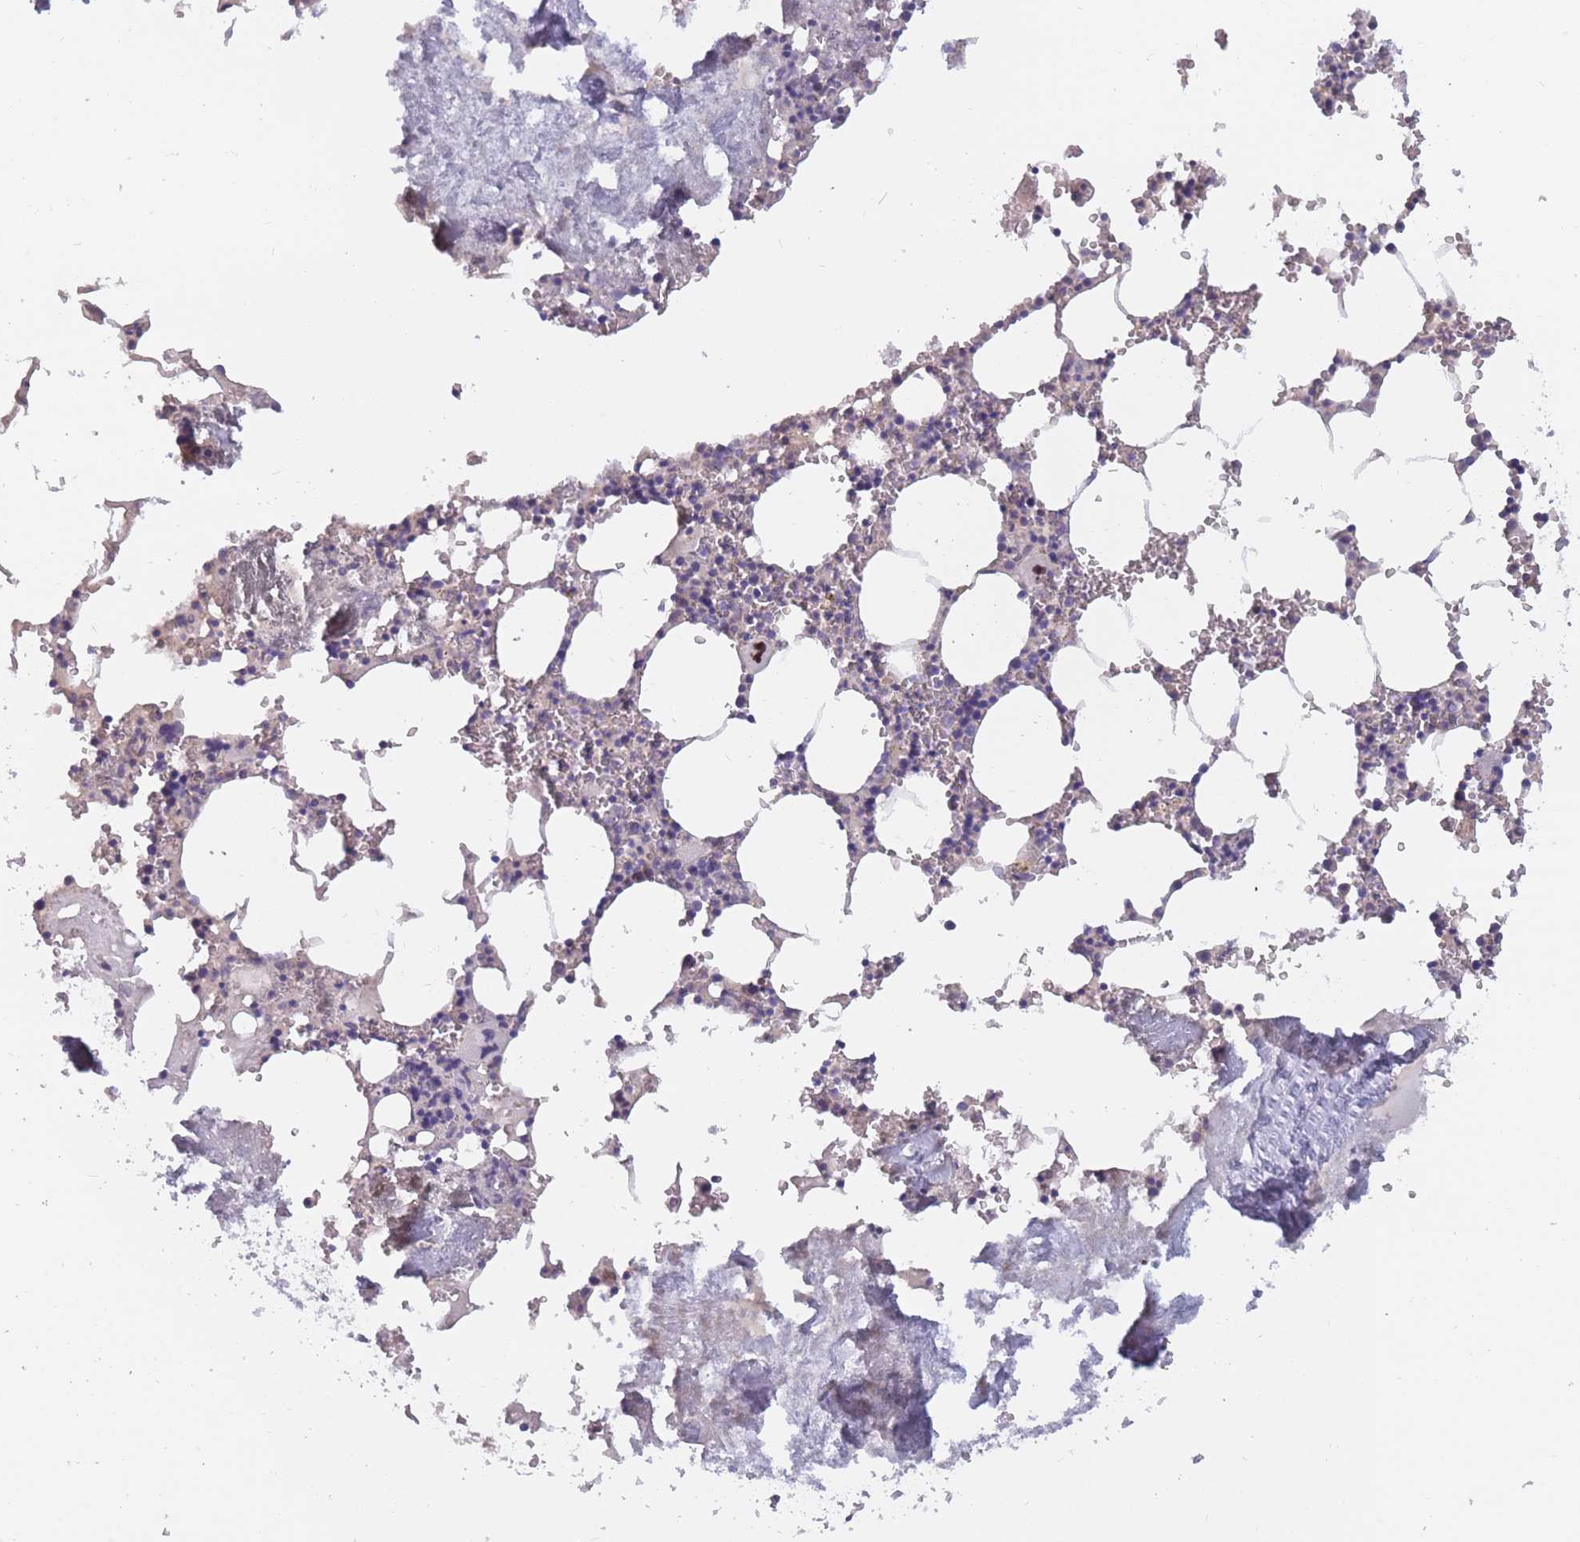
{"staining": {"intensity": "negative", "quantity": "none", "location": "none"}, "tissue": "bone marrow", "cell_type": "Hematopoietic cells", "image_type": "normal", "snomed": [{"axis": "morphology", "description": "Normal tissue, NOS"}, {"axis": "topography", "description": "Bone marrow"}], "caption": "DAB immunohistochemical staining of benign human bone marrow reveals no significant staining in hematopoietic cells. Nuclei are stained in blue.", "gene": "FAM83F", "patient": {"sex": "male", "age": 54}}